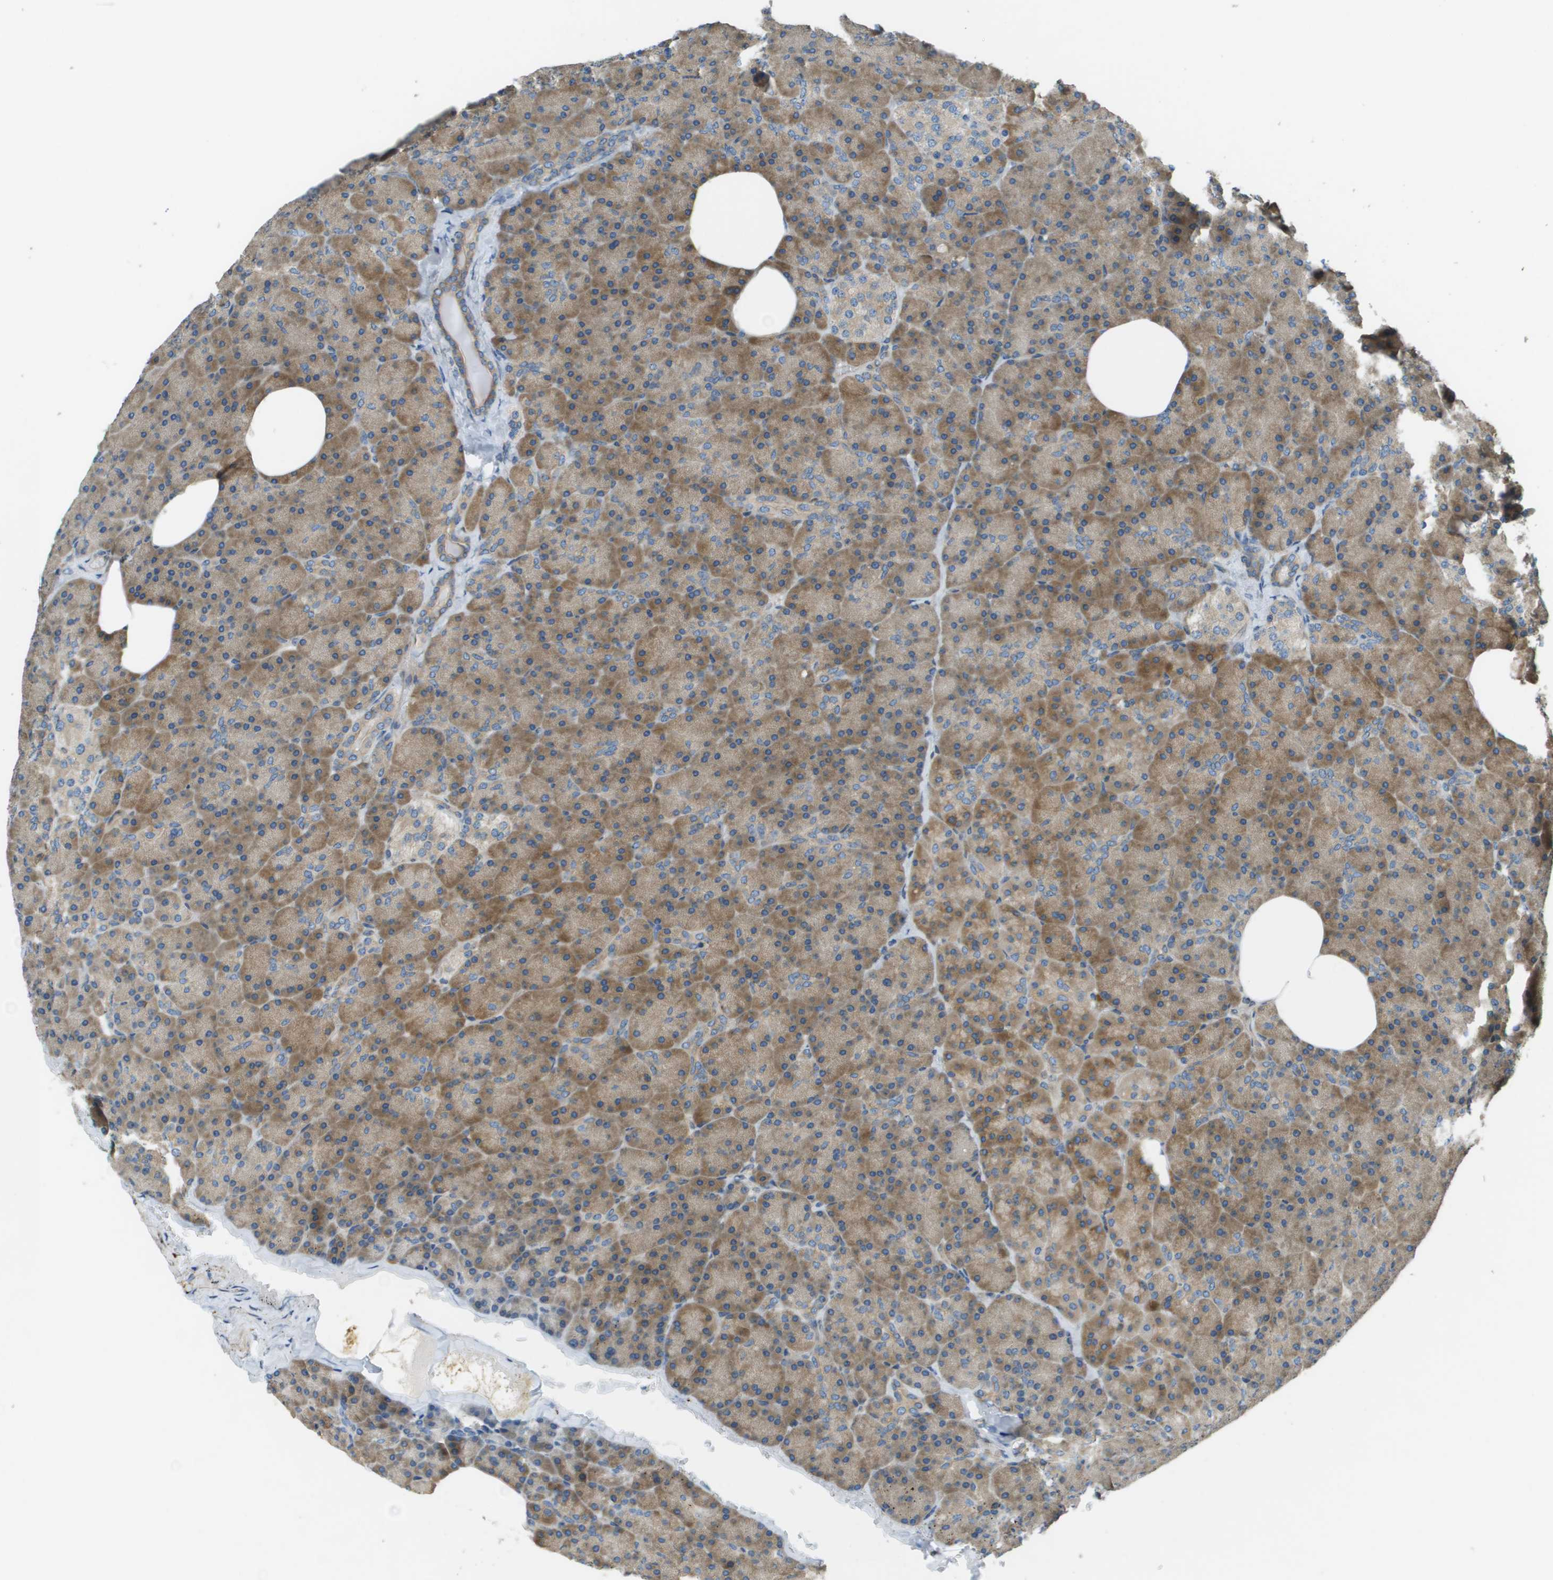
{"staining": {"intensity": "moderate", "quantity": ">75%", "location": "cytoplasmic/membranous"}, "tissue": "pancreas", "cell_type": "Exocrine glandular cells", "image_type": "normal", "snomed": [{"axis": "morphology", "description": "Normal tissue, NOS"}, {"axis": "topography", "description": "Pancreas"}], "caption": "Moderate cytoplasmic/membranous protein expression is present in approximately >75% of exocrine glandular cells in pancreas.", "gene": "DNAJB11", "patient": {"sex": "female", "age": 35}}